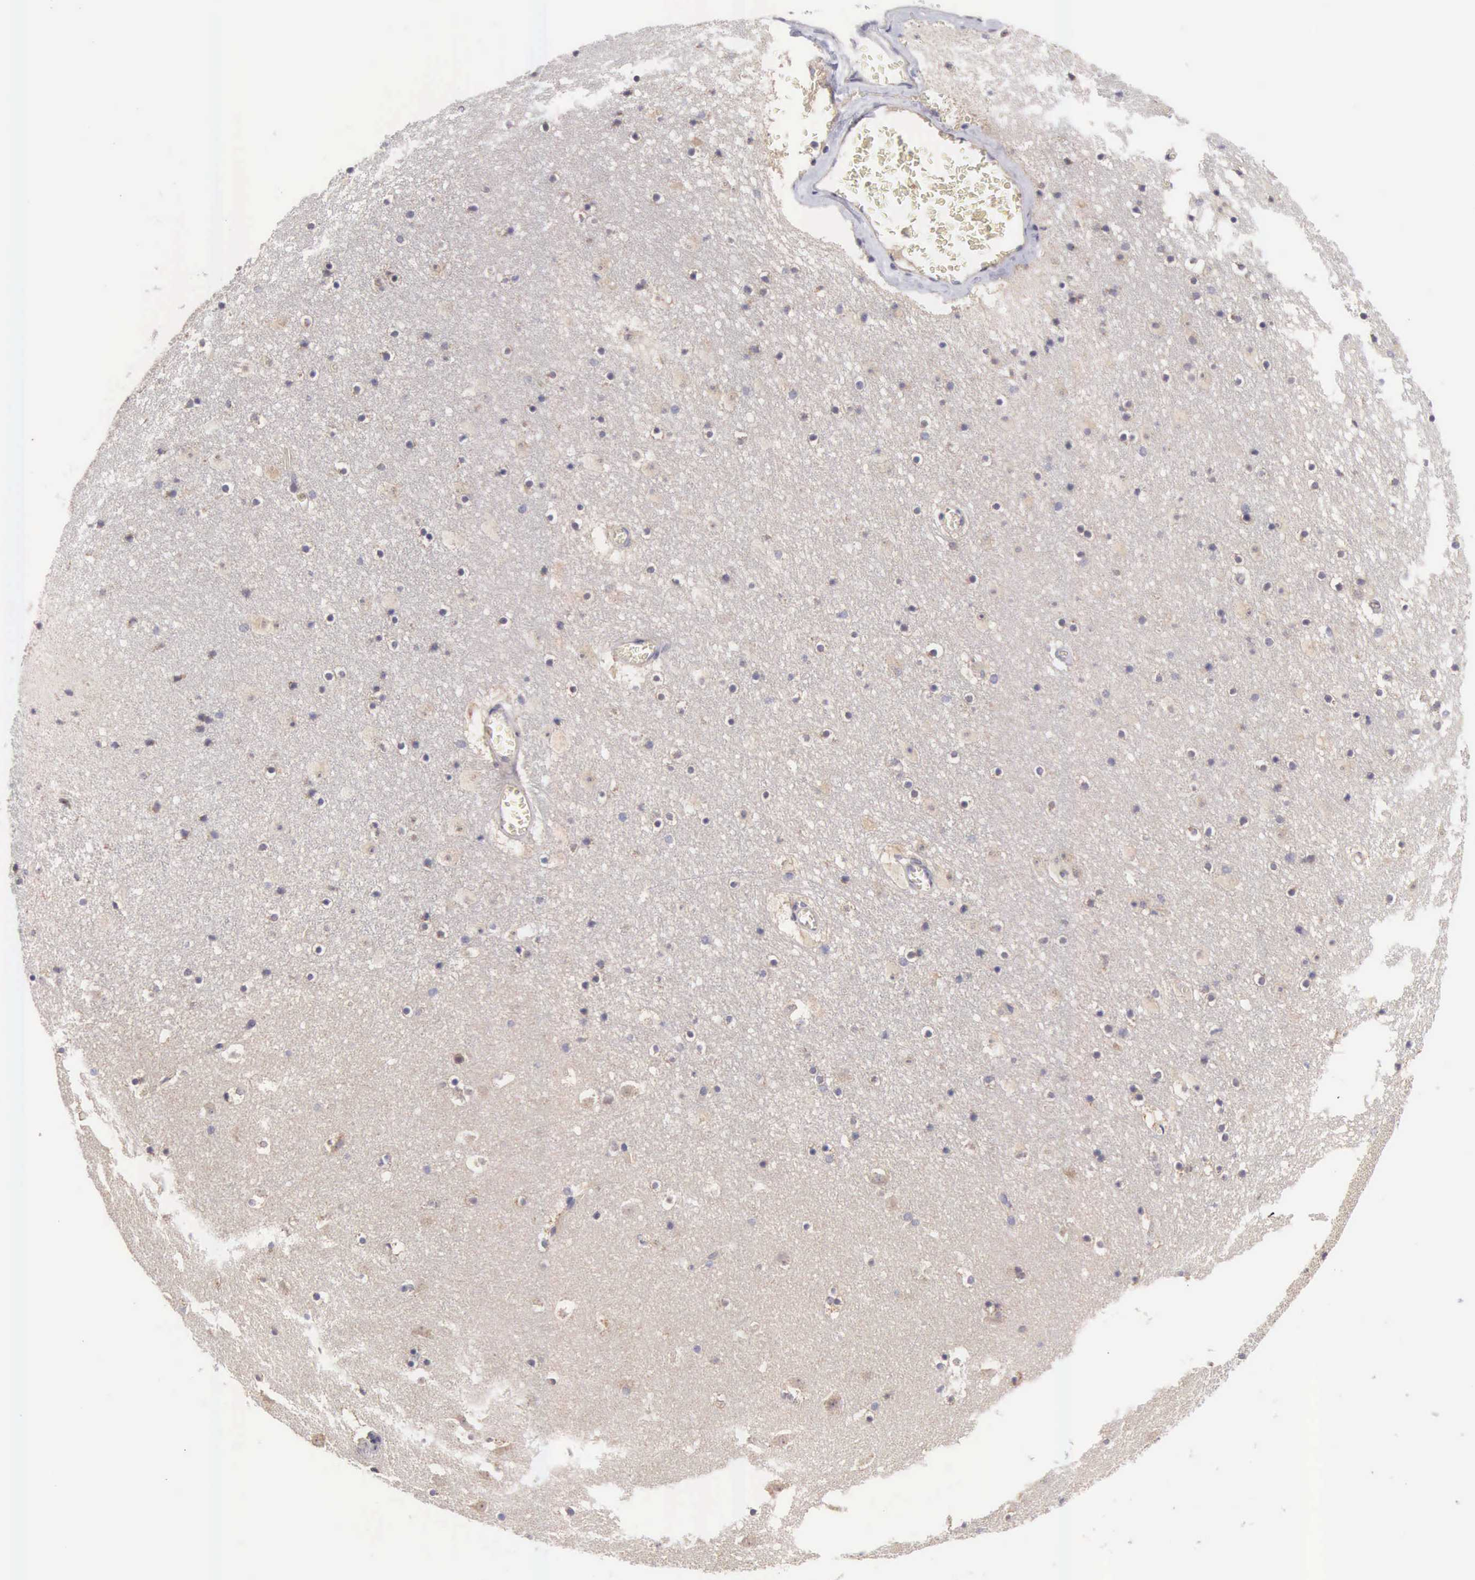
{"staining": {"intensity": "negative", "quantity": "none", "location": "none"}, "tissue": "caudate", "cell_type": "Glial cells", "image_type": "normal", "snomed": [{"axis": "morphology", "description": "Normal tissue, NOS"}, {"axis": "topography", "description": "Lateral ventricle wall"}], "caption": "Image shows no protein positivity in glial cells of unremarkable caudate. (DAB (3,3'-diaminobenzidine) immunohistochemistry, high magnification).", "gene": "TXLNG", "patient": {"sex": "male", "age": 45}}